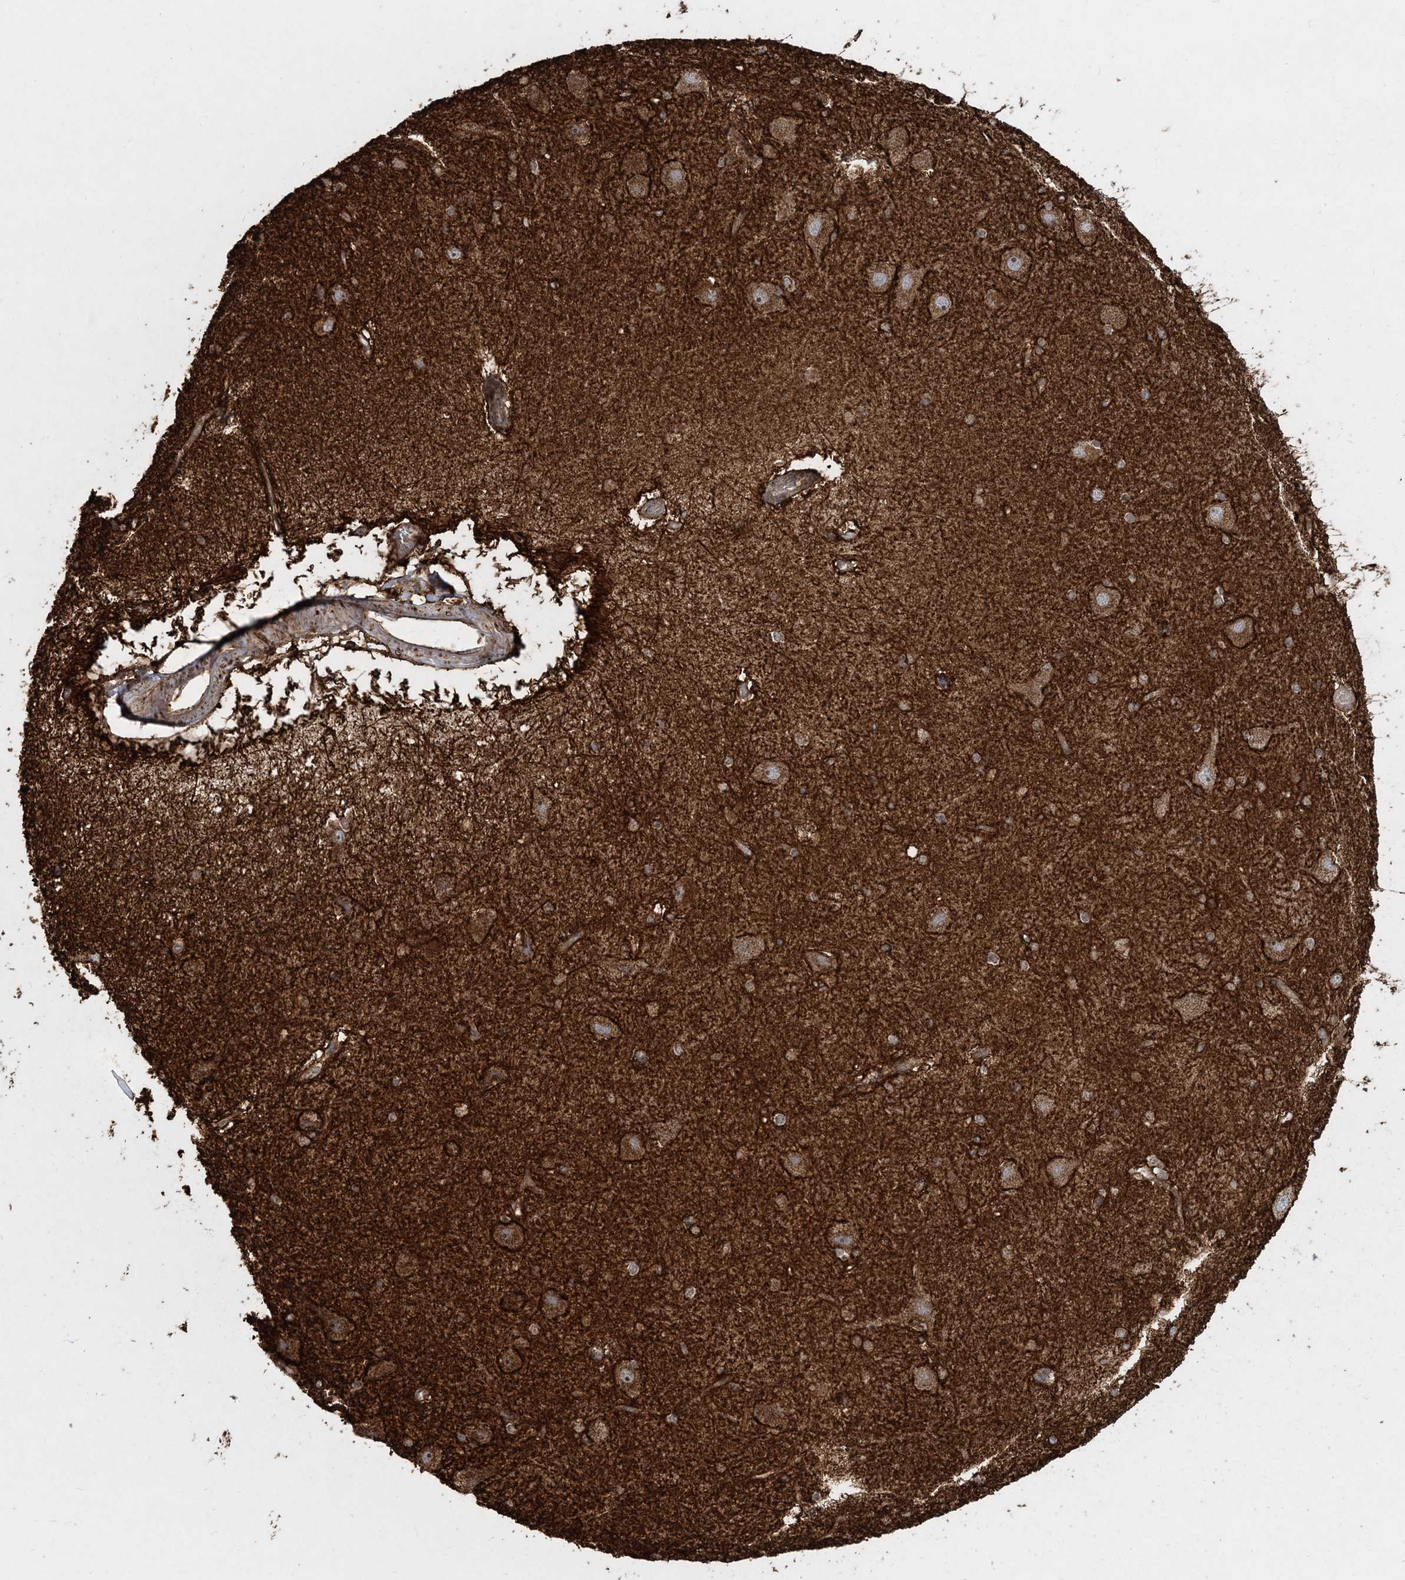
{"staining": {"intensity": "strong", "quantity": ">75%", "location": "cytoplasmic/membranous"}, "tissue": "hippocampus", "cell_type": "Glial cells", "image_type": "normal", "snomed": [{"axis": "morphology", "description": "Normal tissue, NOS"}, {"axis": "topography", "description": "Hippocampus"}], "caption": "Immunohistochemistry (IHC) staining of unremarkable hippocampus, which reveals high levels of strong cytoplasmic/membranous positivity in approximately >75% of glial cells indicating strong cytoplasmic/membranous protein expression. The staining was performed using DAB (brown) for protein detection and nuclei were counterstained in hematoxylin (blue).", "gene": "LRPPRC", "patient": {"sex": "female", "age": 54}}